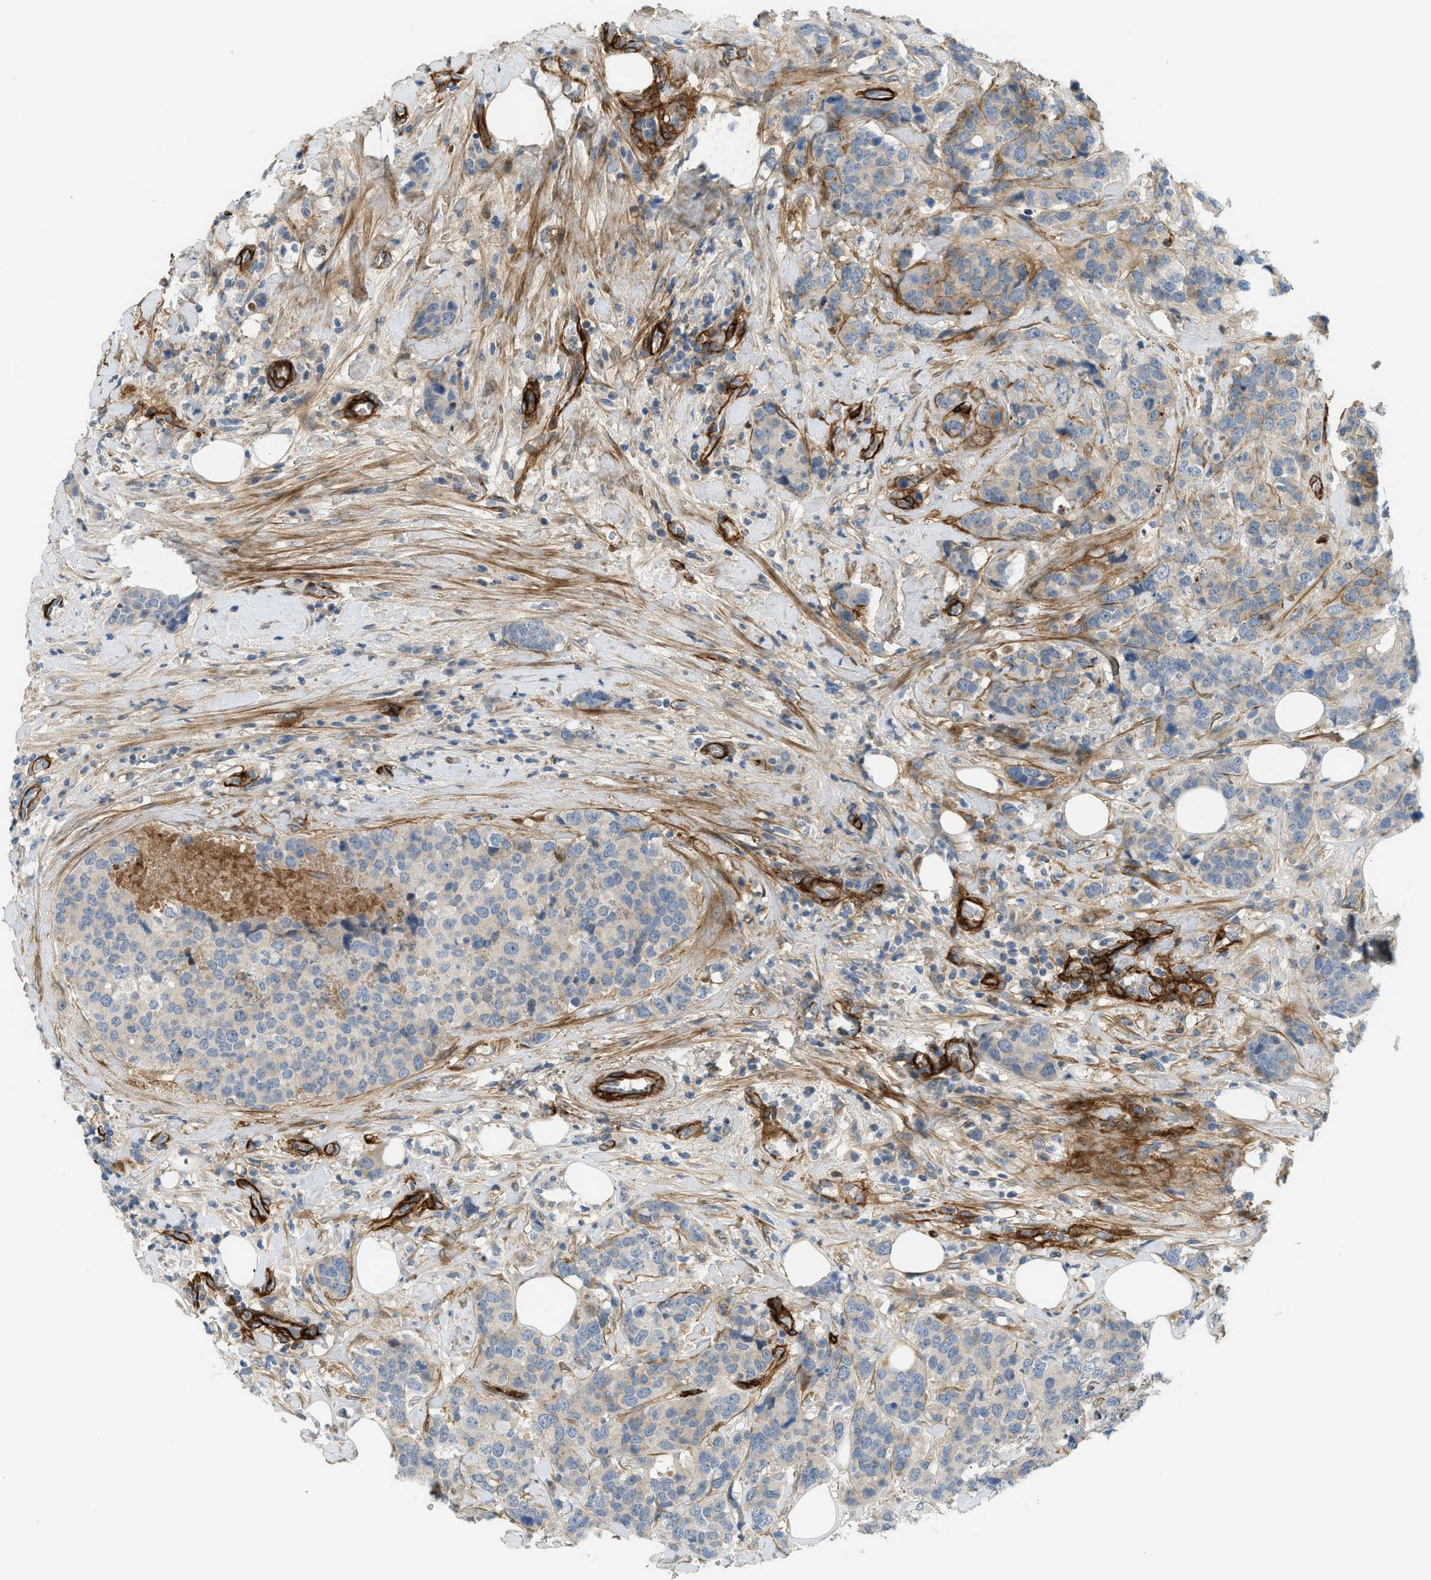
{"staining": {"intensity": "weak", "quantity": "<25%", "location": "cytoplasmic/membranous"}, "tissue": "breast cancer", "cell_type": "Tumor cells", "image_type": "cancer", "snomed": [{"axis": "morphology", "description": "Lobular carcinoma"}, {"axis": "topography", "description": "Breast"}], "caption": "High magnification brightfield microscopy of breast lobular carcinoma stained with DAB (3,3'-diaminobenzidine) (brown) and counterstained with hematoxylin (blue): tumor cells show no significant staining.", "gene": "EDNRA", "patient": {"sex": "female", "age": 59}}